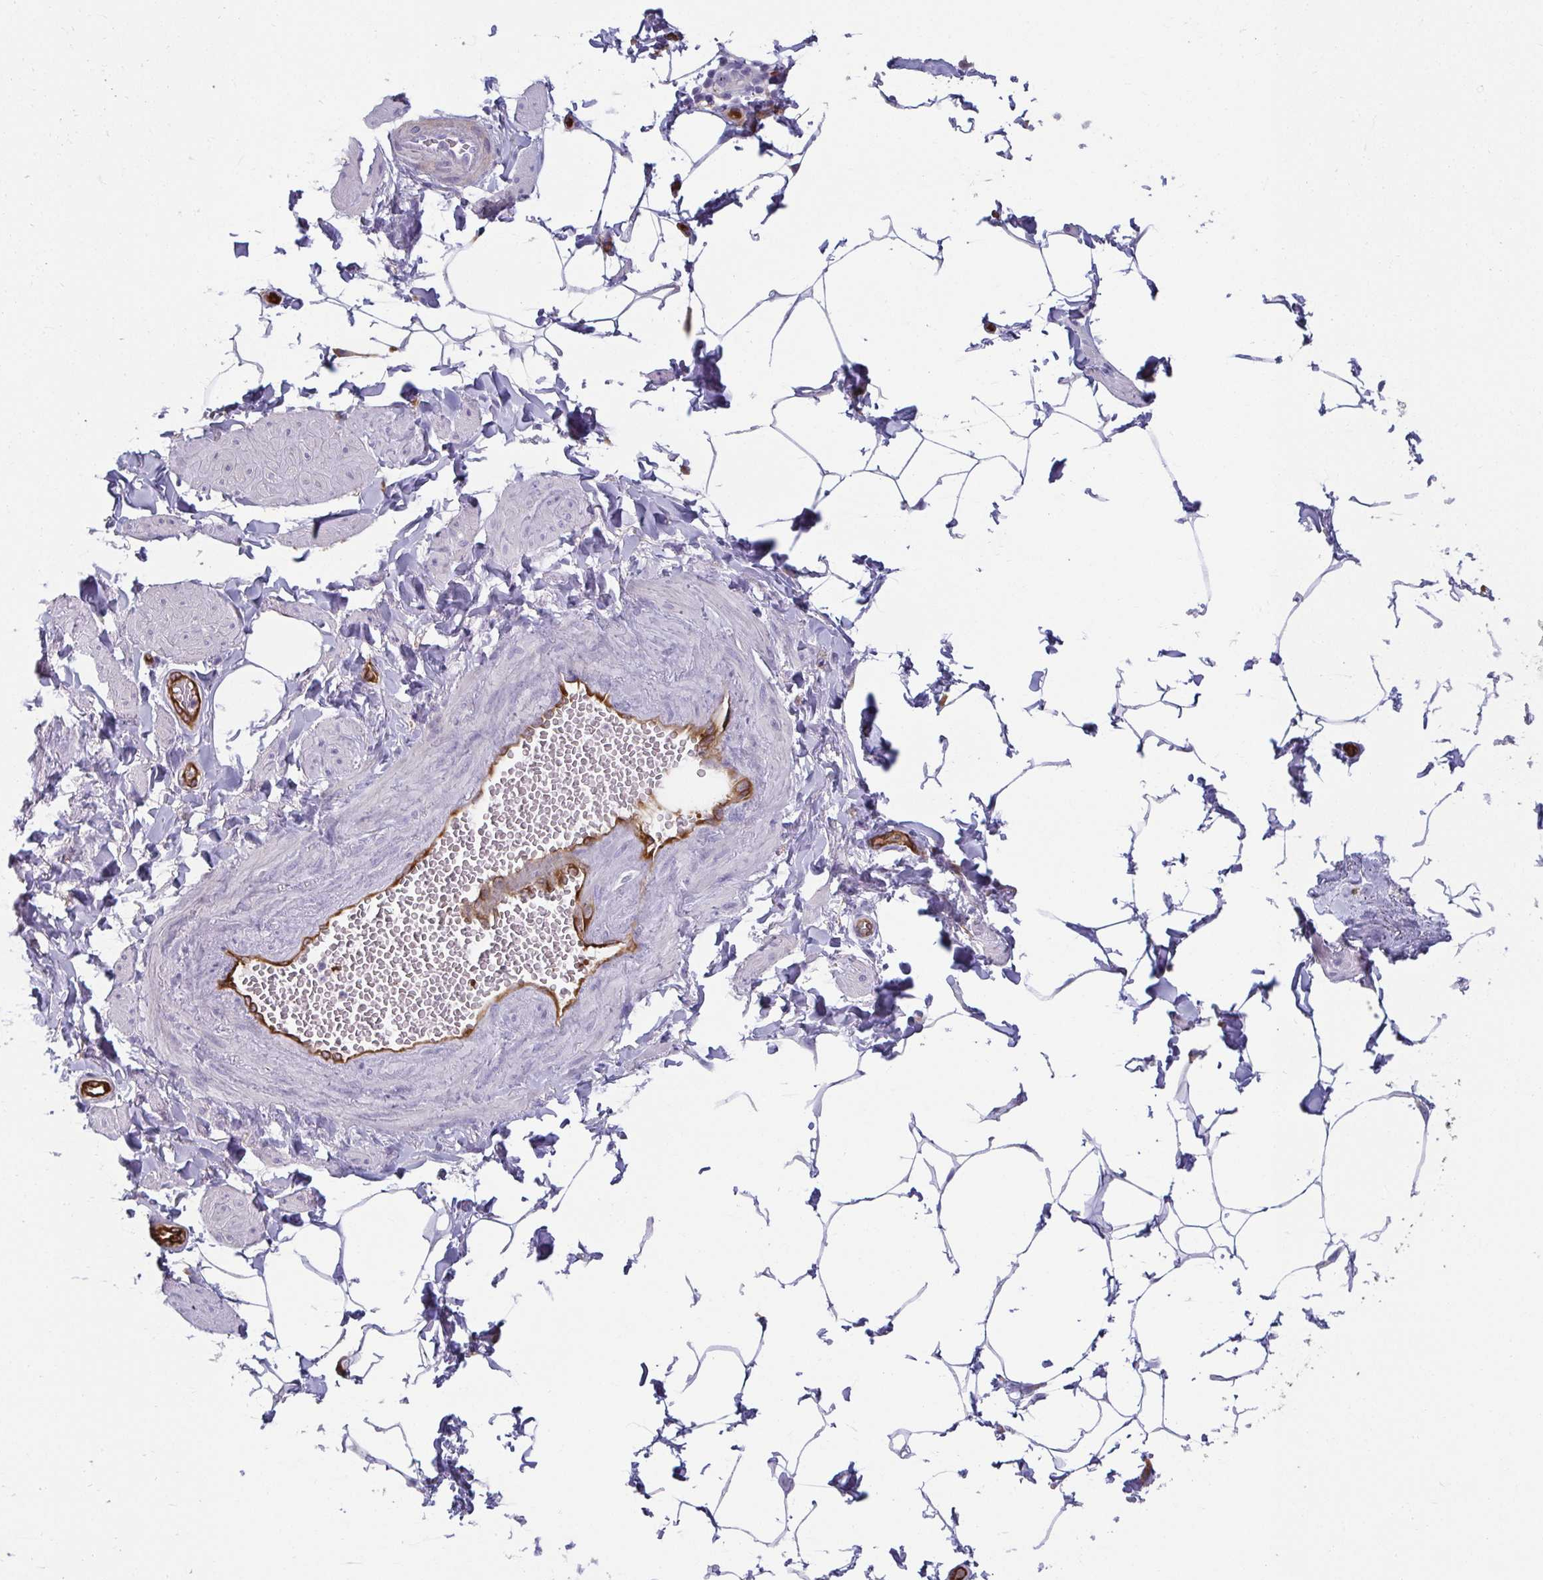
{"staining": {"intensity": "negative", "quantity": "none", "location": "none"}, "tissue": "adipose tissue", "cell_type": "Adipocytes", "image_type": "normal", "snomed": [{"axis": "morphology", "description": "Normal tissue, NOS"}, {"axis": "topography", "description": "Epididymis"}, {"axis": "topography", "description": "Peripheral nerve tissue"}], "caption": "A high-resolution image shows IHC staining of normal adipose tissue, which reveals no significant positivity in adipocytes.", "gene": "PDE2A", "patient": {"sex": "male", "age": 32}}